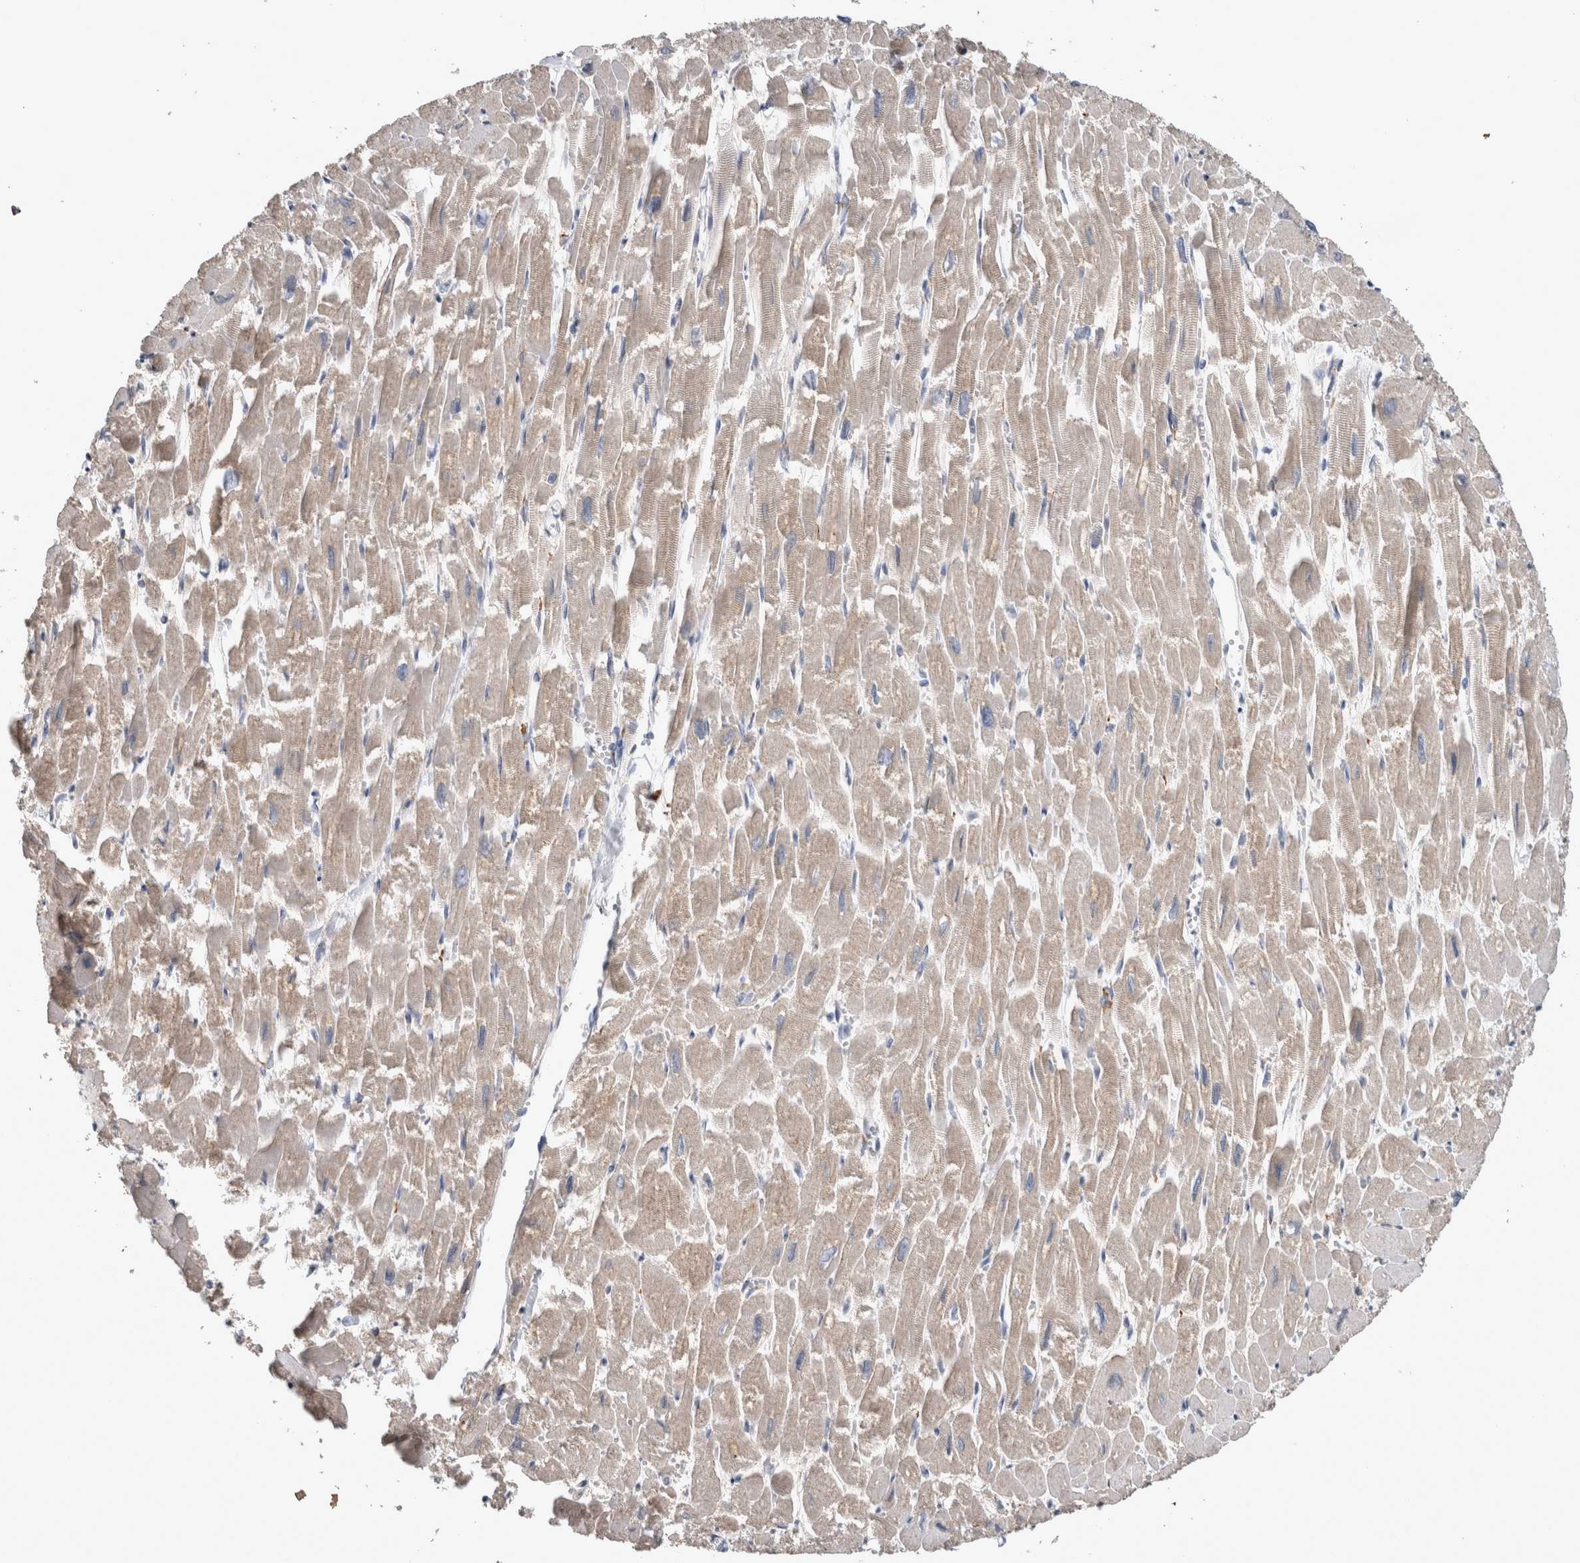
{"staining": {"intensity": "weak", "quantity": "25%-75%", "location": "cytoplasmic/membranous"}, "tissue": "heart muscle", "cell_type": "Cardiomyocytes", "image_type": "normal", "snomed": [{"axis": "morphology", "description": "Normal tissue, NOS"}, {"axis": "topography", "description": "Heart"}], "caption": "Cardiomyocytes reveal low levels of weak cytoplasmic/membranous expression in about 25%-75% of cells in benign heart muscle. (DAB IHC with brightfield microscopy, high magnification).", "gene": "FHIP2B", "patient": {"sex": "male", "age": 54}}